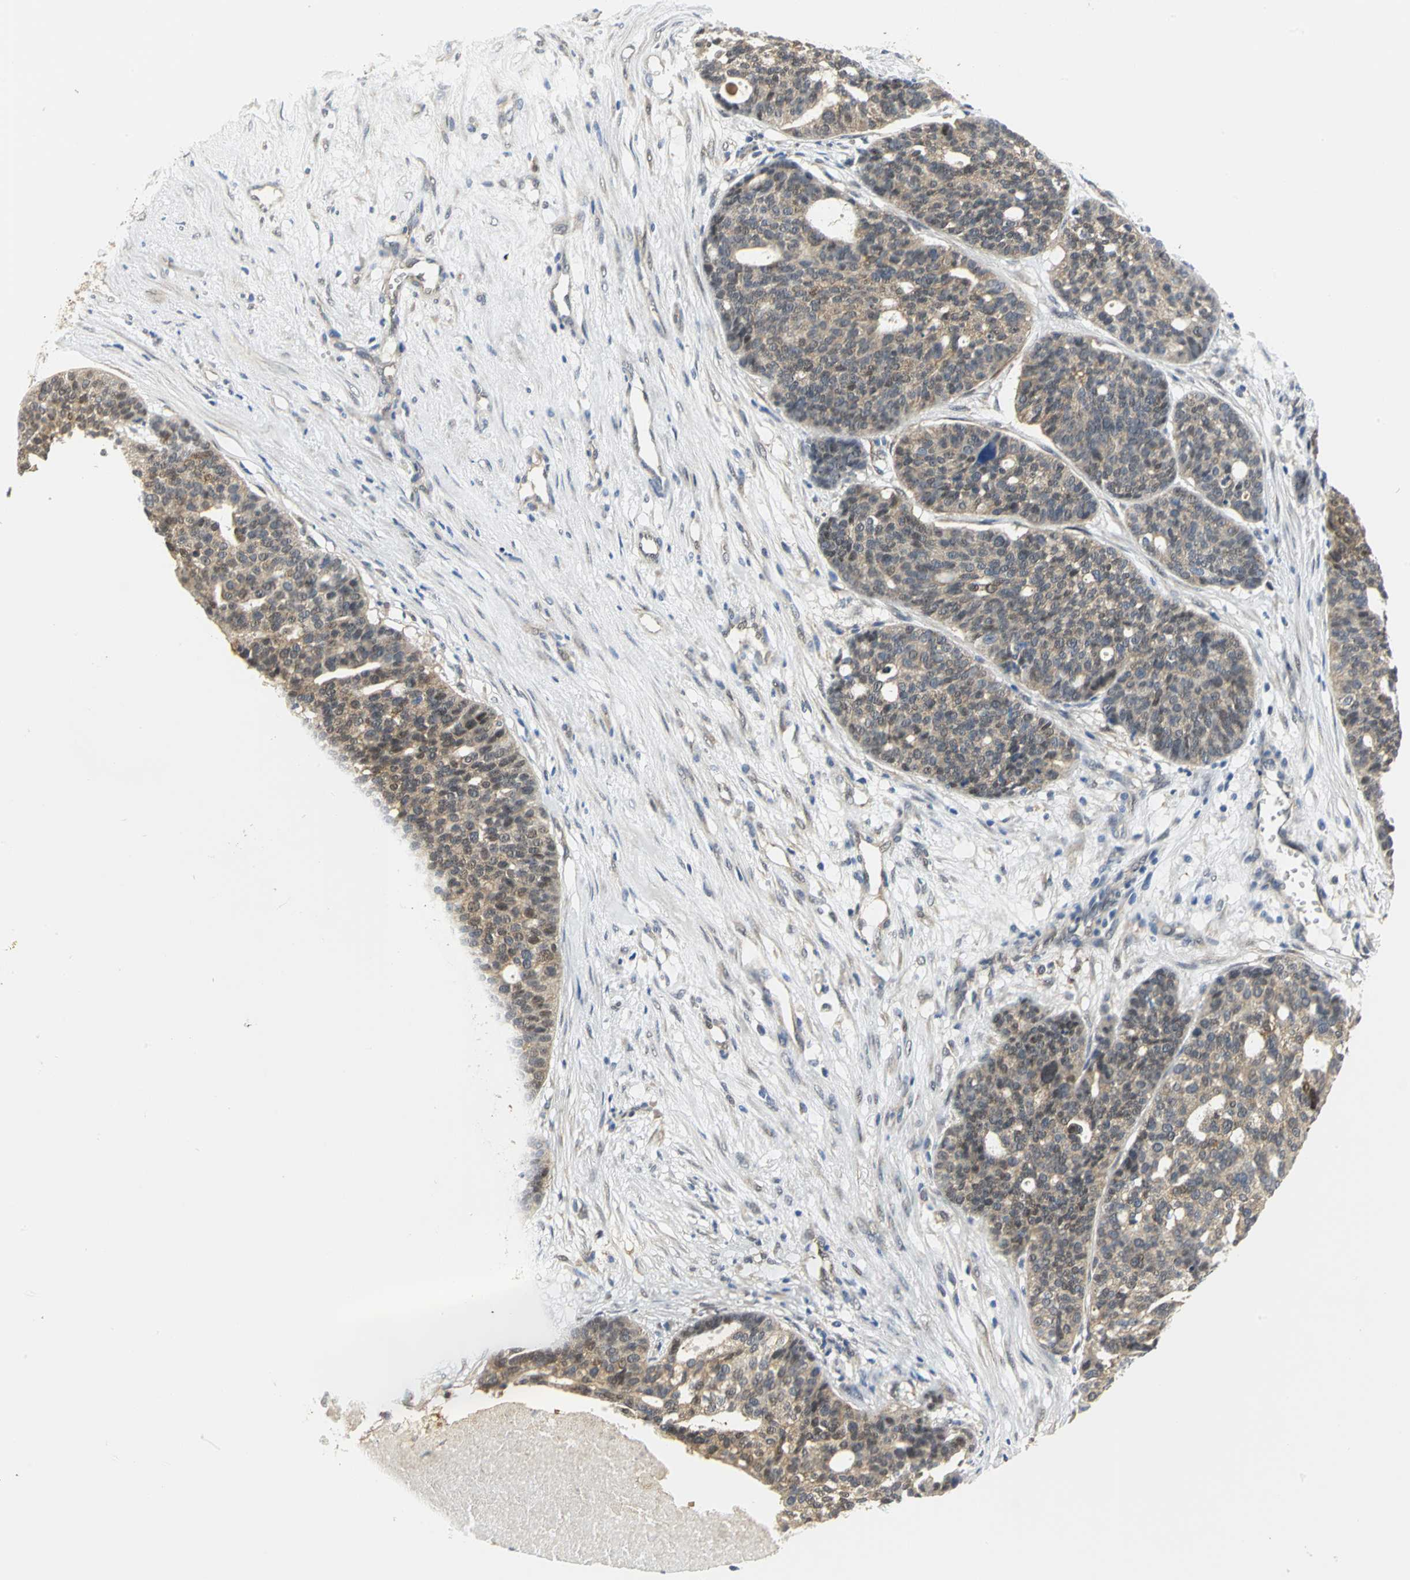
{"staining": {"intensity": "weak", "quantity": "25%-75%", "location": "cytoplasmic/membranous"}, "tissue": "ovarian cancer", "cell_type": "Tumor cells", "image_type": "cancer", "snomed": [{"axis": "morphology", "description": "Cystadenocarcinoma, serous, NOS"}, {"axis": "topography", "description": "Ovary"}], "caption": "Ovarian serous cystadenocarcinoma was stained to show a protein in brown. There is low levels of weak cytoplasmic/membranous positivity in approximately 25%-75% of tumor cells.", "gene": "PGM3", "patient": {"sex": "female", "age": 59}}